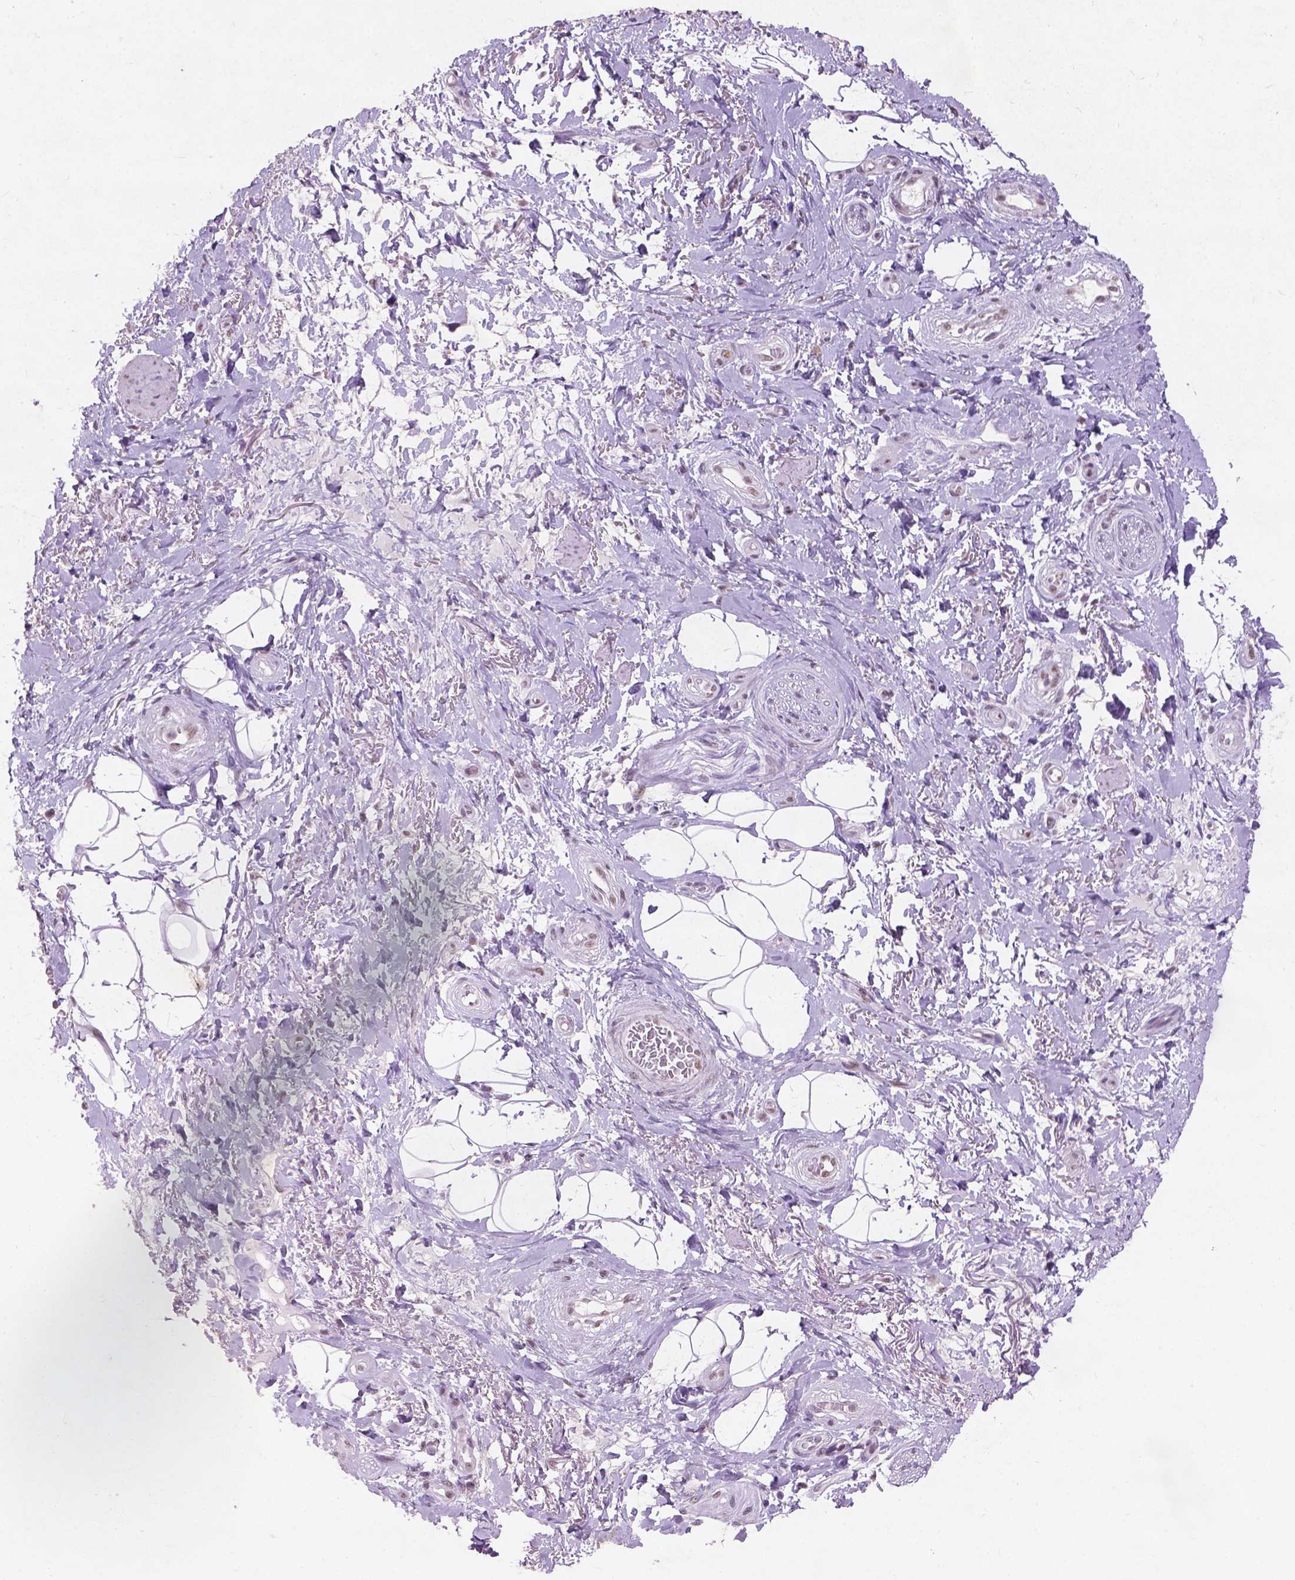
{"staining": {"intensity": "negative", "quantity": "none", "location": "none"}, "tissue": "adipose tissue", "cell_type": "Adipocytes", "image_type": "normal", "snomed": [{"axis": "morphology", "description": "Normal tissue, NOS"}, {"axis": "topography", "description": "Anal"}, {"axis": "topography", "description": "Peripheral nerve tissue"}], "caption": "There is no significant expression in adipocytes of adipose tissue. (Brightfield microscopy of DAB (3,3'-diaminobenzidine) immunohistochemistry (IHC) at high magnification).", "gene": "COIL", "patient": {"sex": "male", "age": 53}}